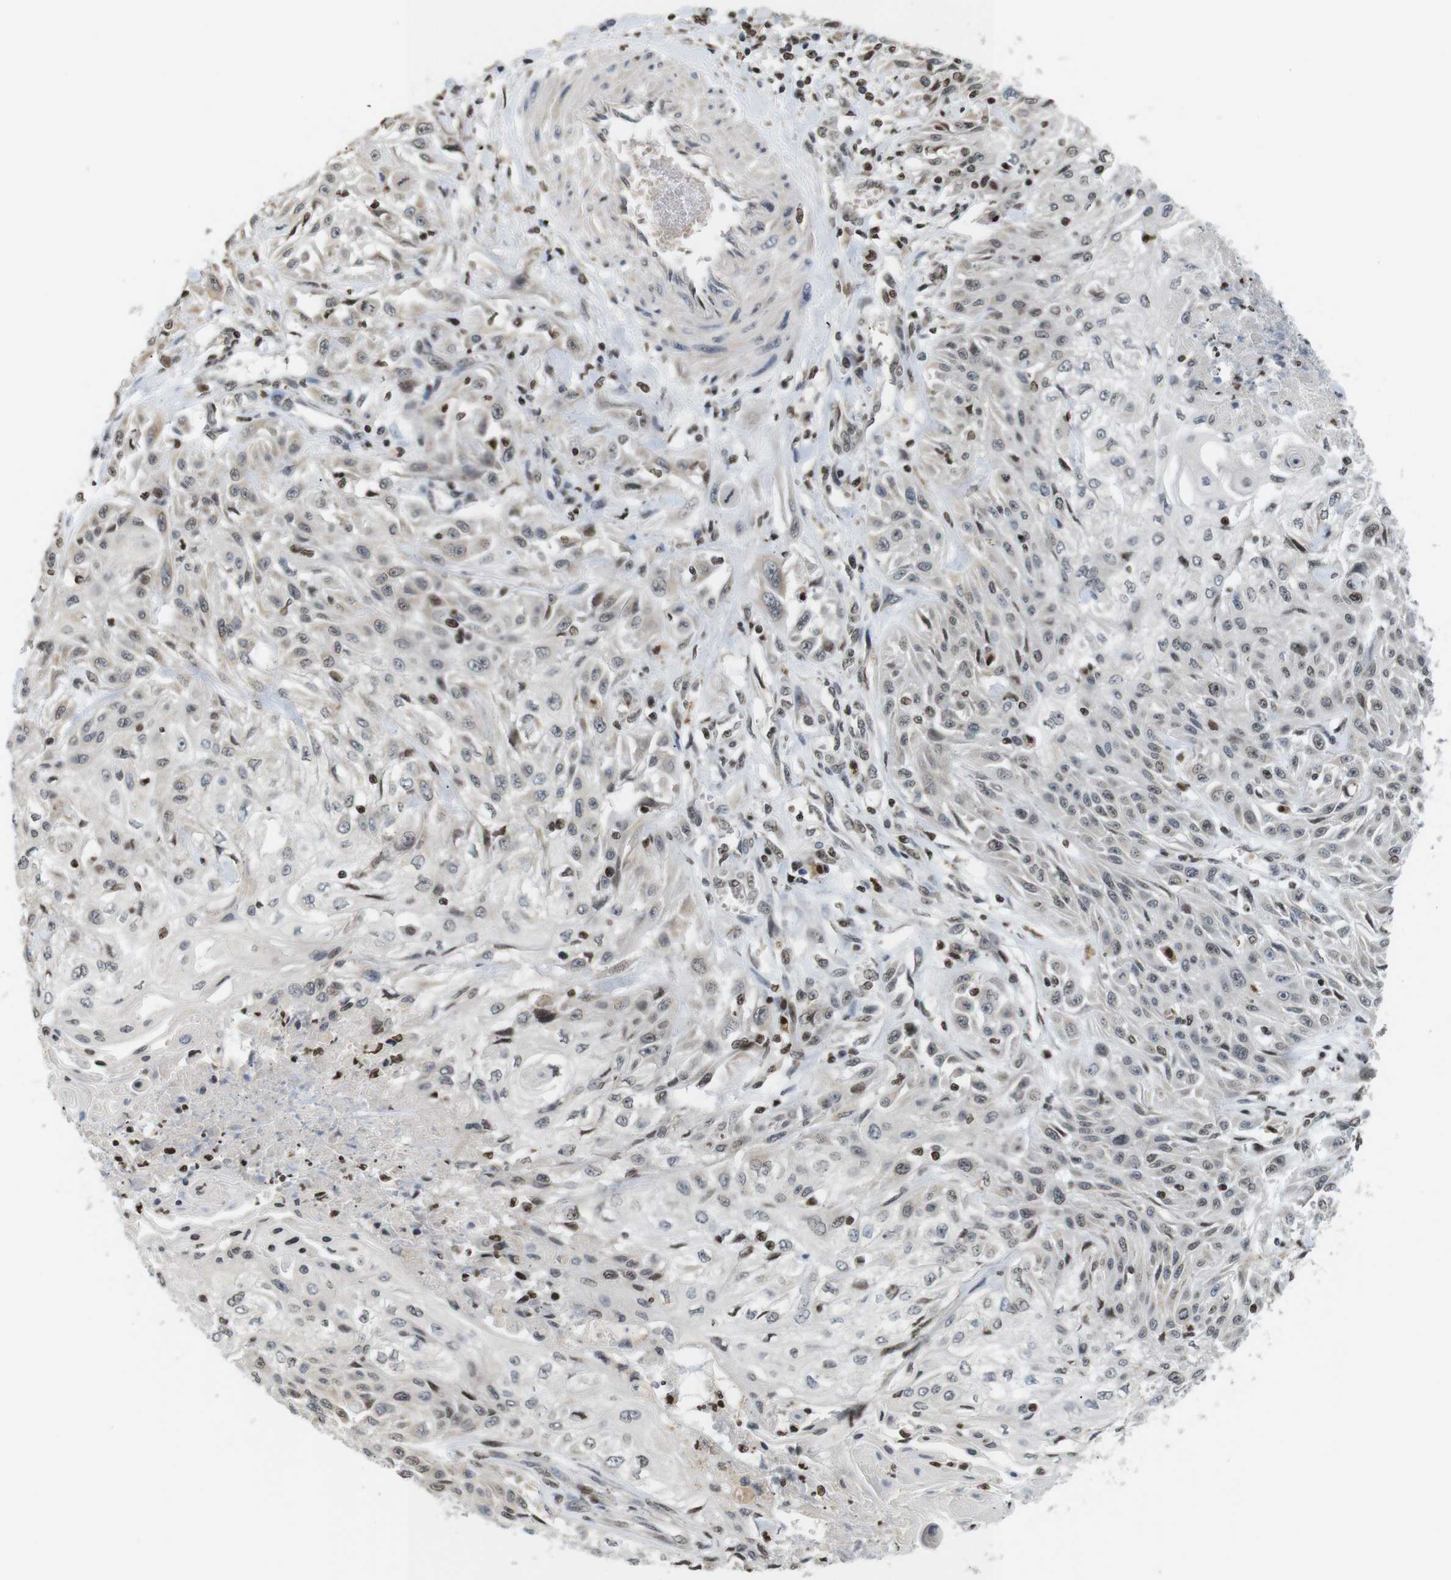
{"staining": {"intensity": "weak", "quantity": "25%-75%", "location": "nuclear"}, "tissue": "skin cancer", "cell_type": "Tumor cells", "image_type": "cancer", "snomed": [{"axis": "morphology", "description": "Squamous cell carcinoma, NOS"}, {"axis": "topography", "description": "Skin"}], "caption": "IHC (DAB (3,3'-diaminobenzidine)) staining of skin cancer (squamous cell carcinoma) reveals weak nuclear protein staining in about 25%-75% of tumor cells.", "gene": "MBD1", "patient": {"sex": "male", "age": 75}}